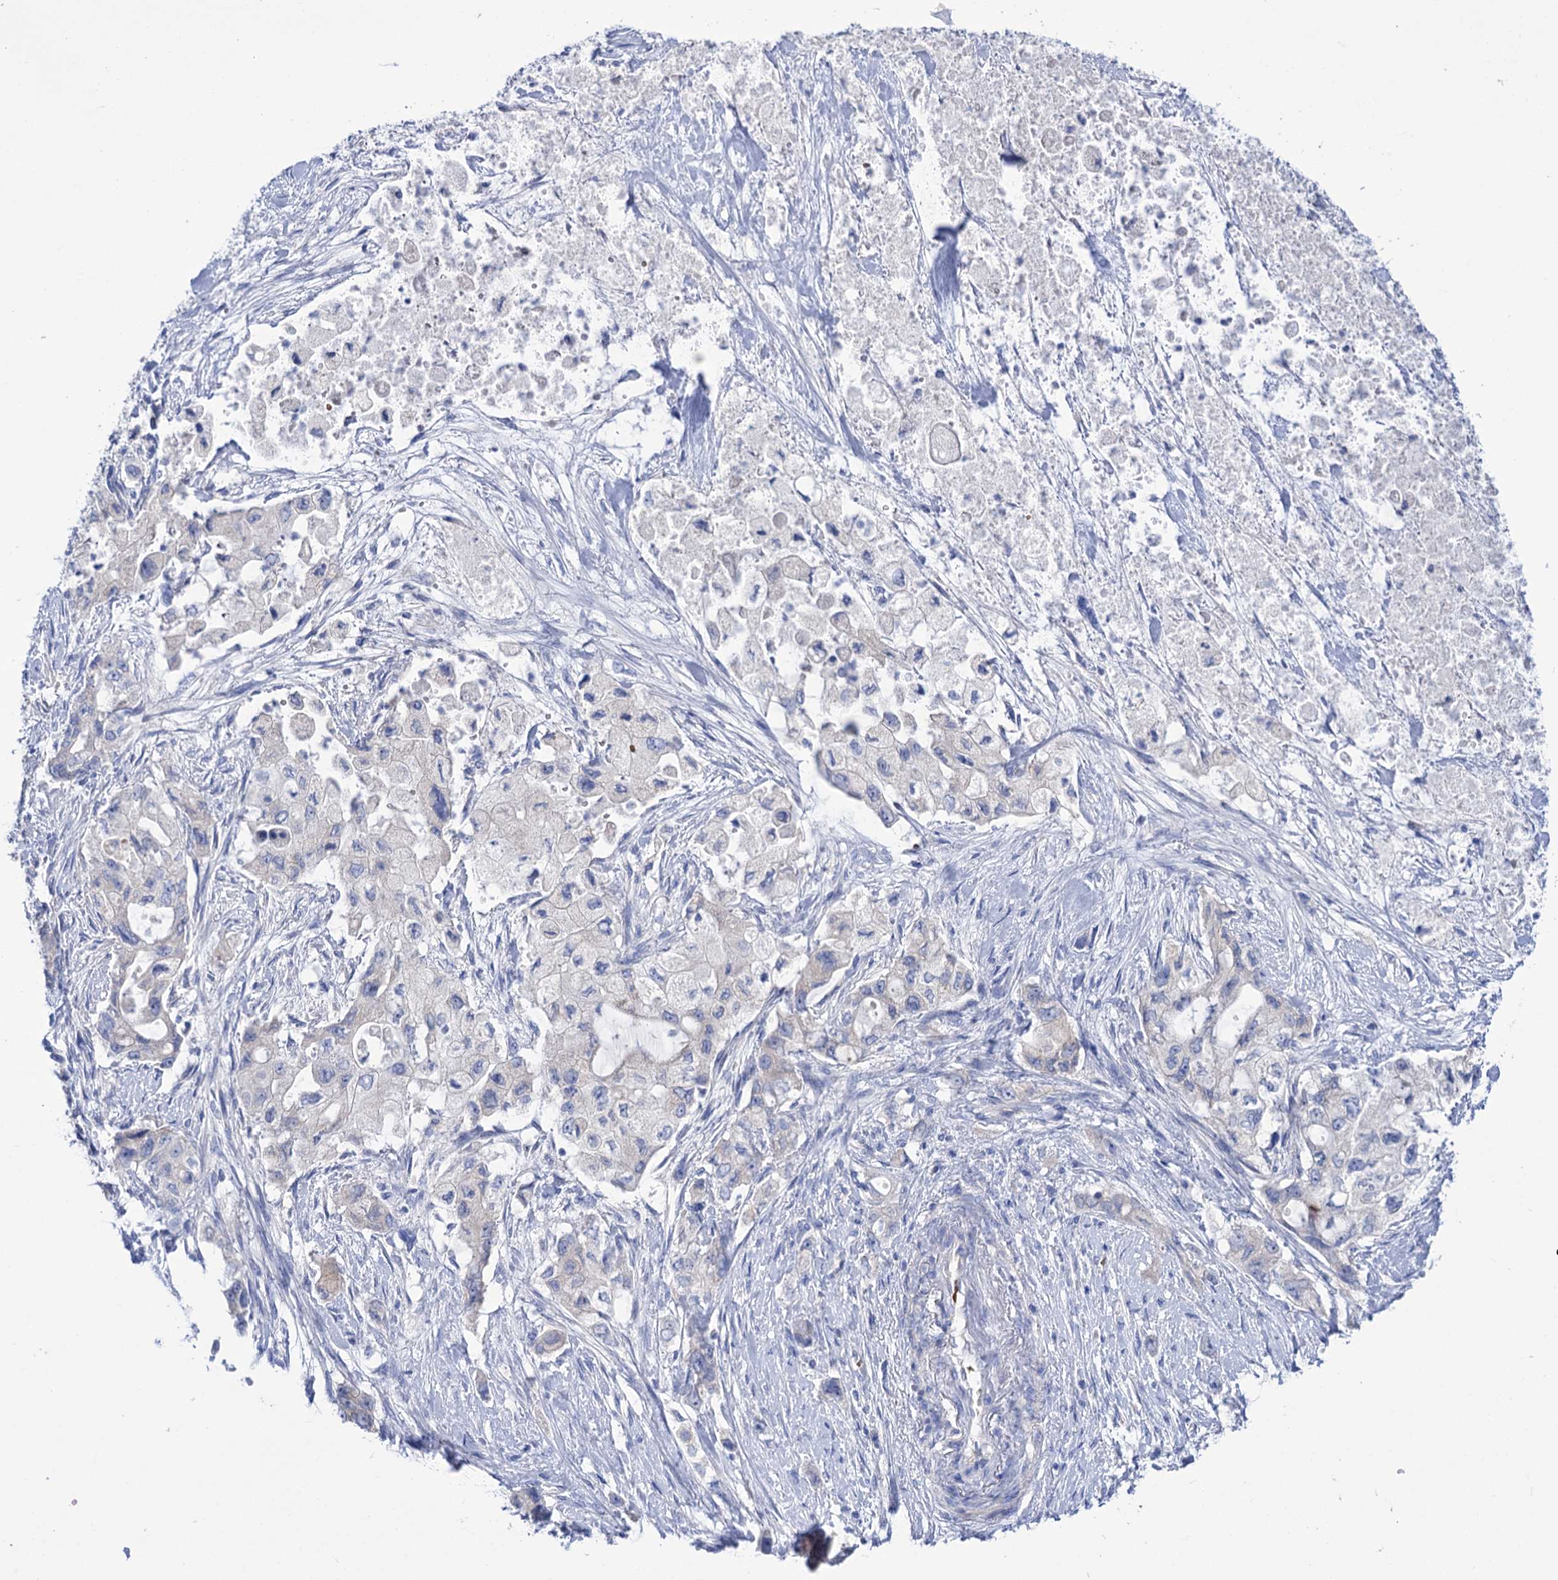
{"staining": {"intensity": "negative", "quantity": "none", "location": "none"}, "tissue": "pancreatic cancer", "cell_type": "Tumor cells", "image_type": "cancer", "snomed": [{"axis": "morphology", "description": "Adenocarcinoma, NOS"}, {"axis": "topography", "description": "Pancreas"}], "caption": "Human pancreatic adenocarcinoma stained for a protein using IHC shows no staining in tumor cells.", "gene": "YARS2", "patient": {"sex": "female", "age": 73}}